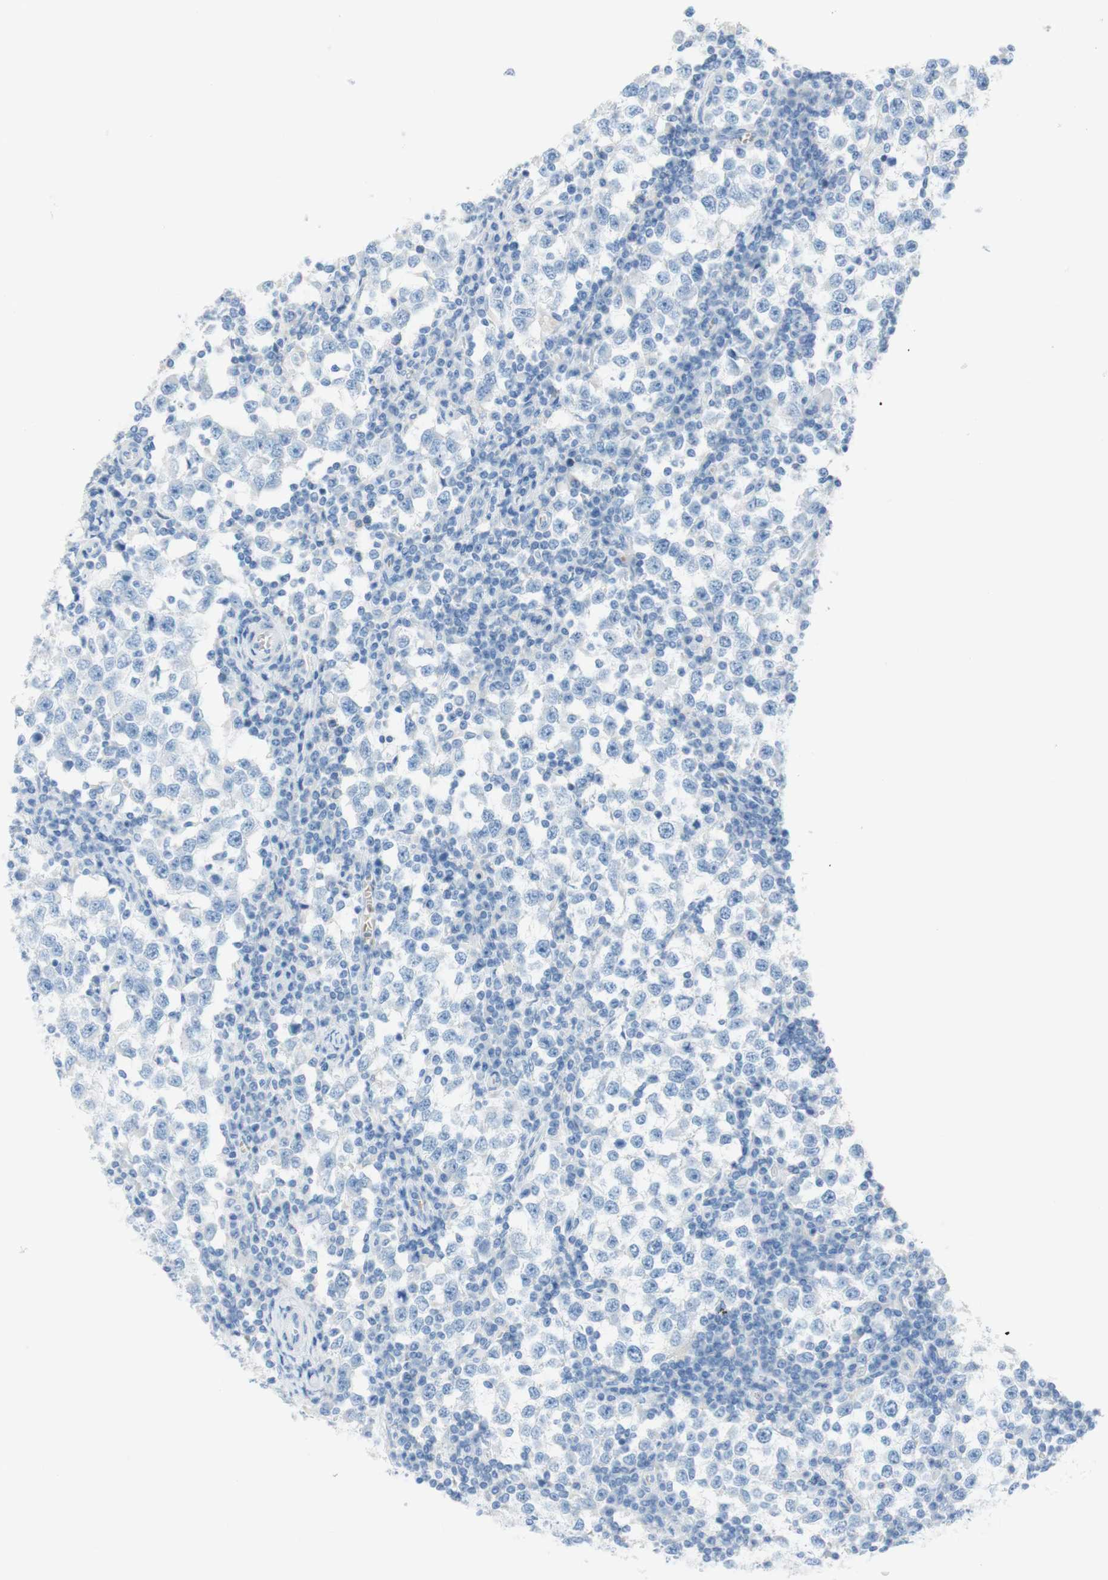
{"staining": {"intensity": "negative", "quantity": "none", "location": "none"}, "tissue": "testis cancer", "cell_type": "Tumor cells", "image_type": "cancer", "snomed": [{"axis": "morphology", "description": "Seminoma, NOS"}, {"axis": "topography", "description": "Testis"}], "caption": "Tumor cells show no significant positivity in seminoma (testis).", "gene": "CEACAM1", "patient": {"sex": "male", "age": 65}}